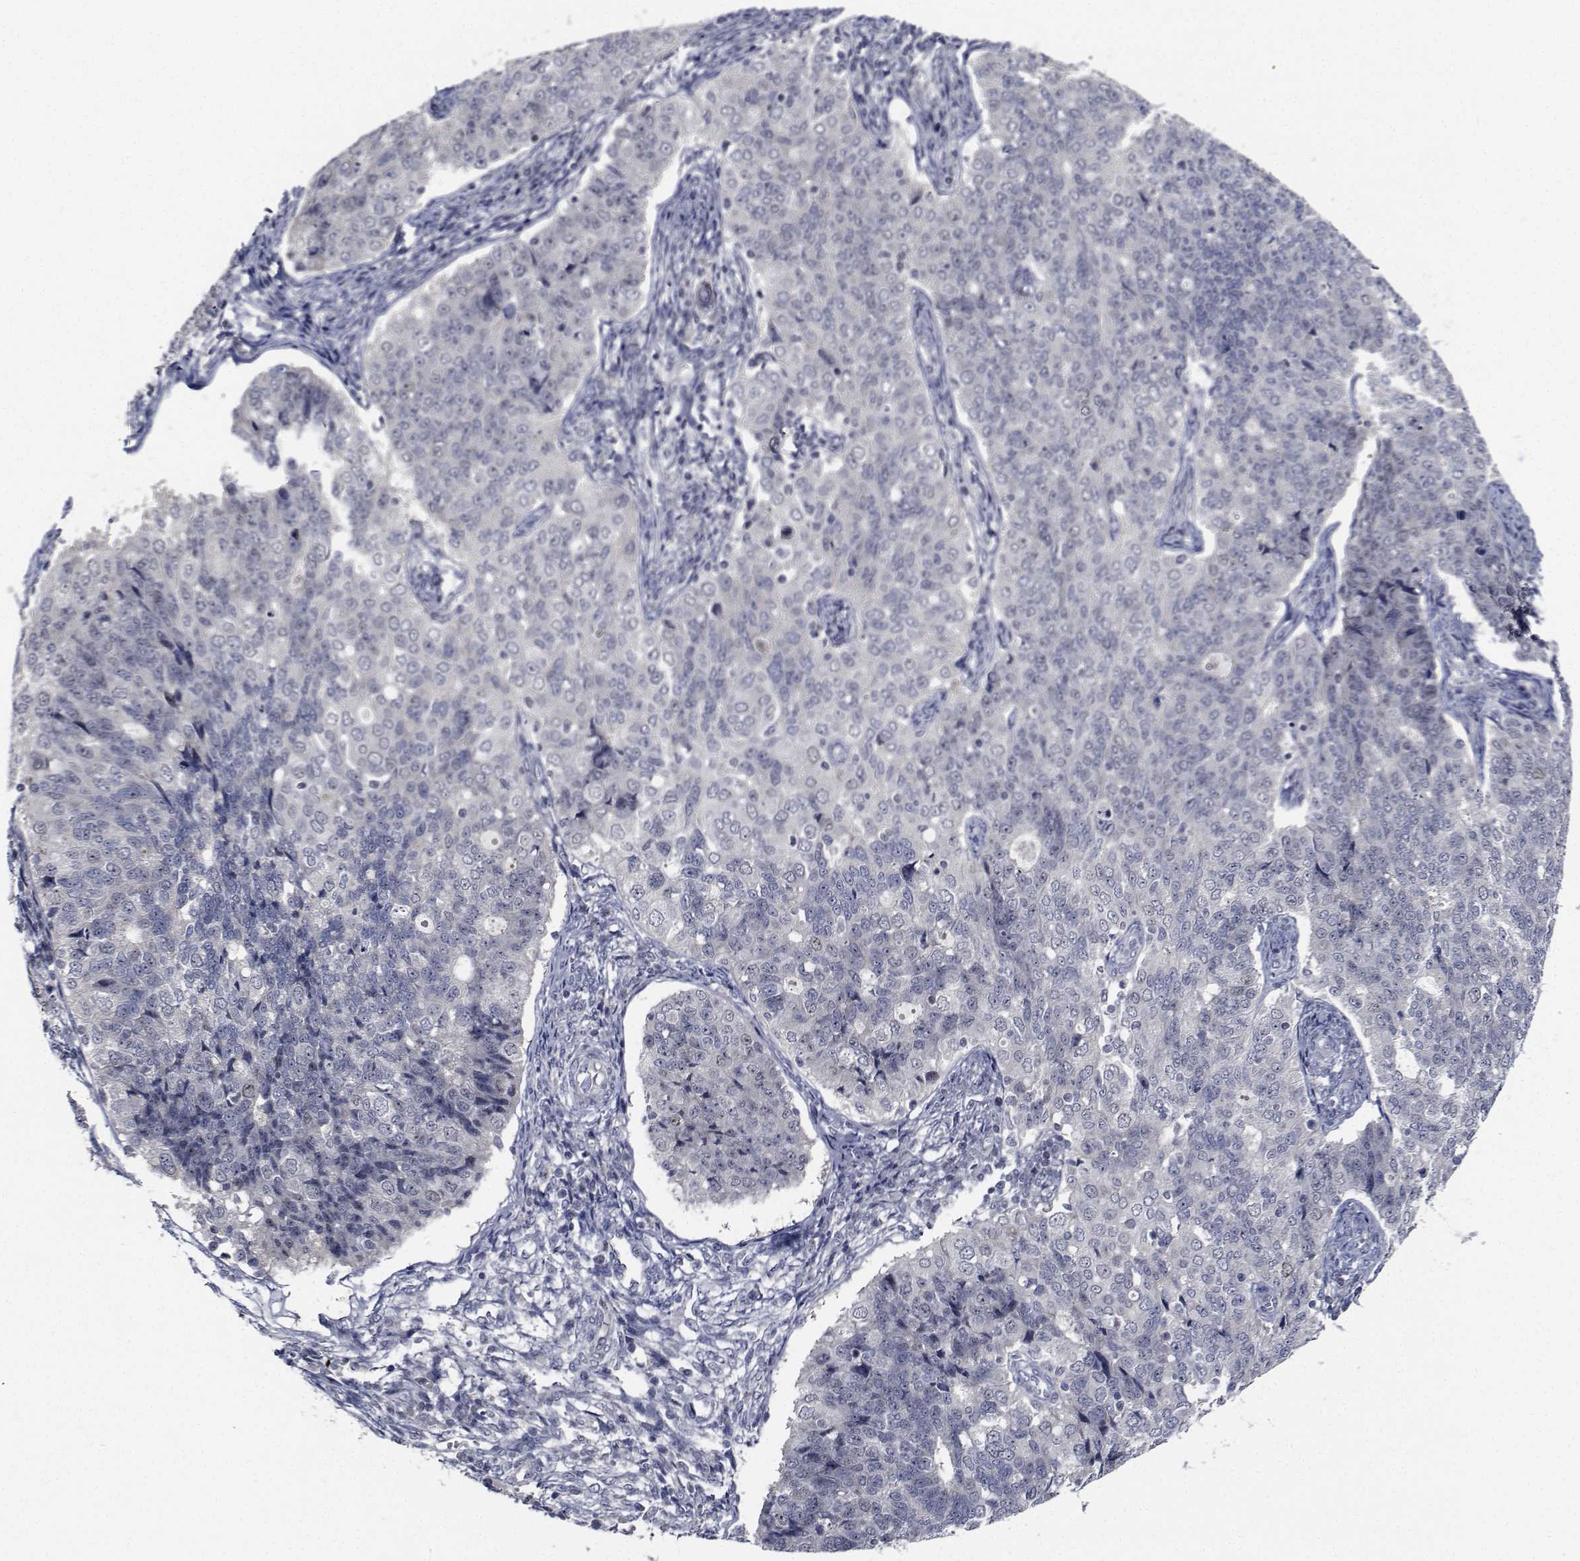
{"staining": {"intensity": "negative", "quantity": "none", "location": "none"}, "tissue": "endometrial cancer", "cell_type": "Tumor cells", "image_type": "cancer", "snomed": [{"axis": "morphology", "description": "Adenocarcinoma, NOS"}, {"axis": "topography", "description": "Endometrium"}], "caption": "This is an immunohistochemistry (IHC) image of endometrial adenocarcinoma. There is no positivity in tumor cells.", "gene": "NVL", "patient": {"sex": "female", "age": 43}}